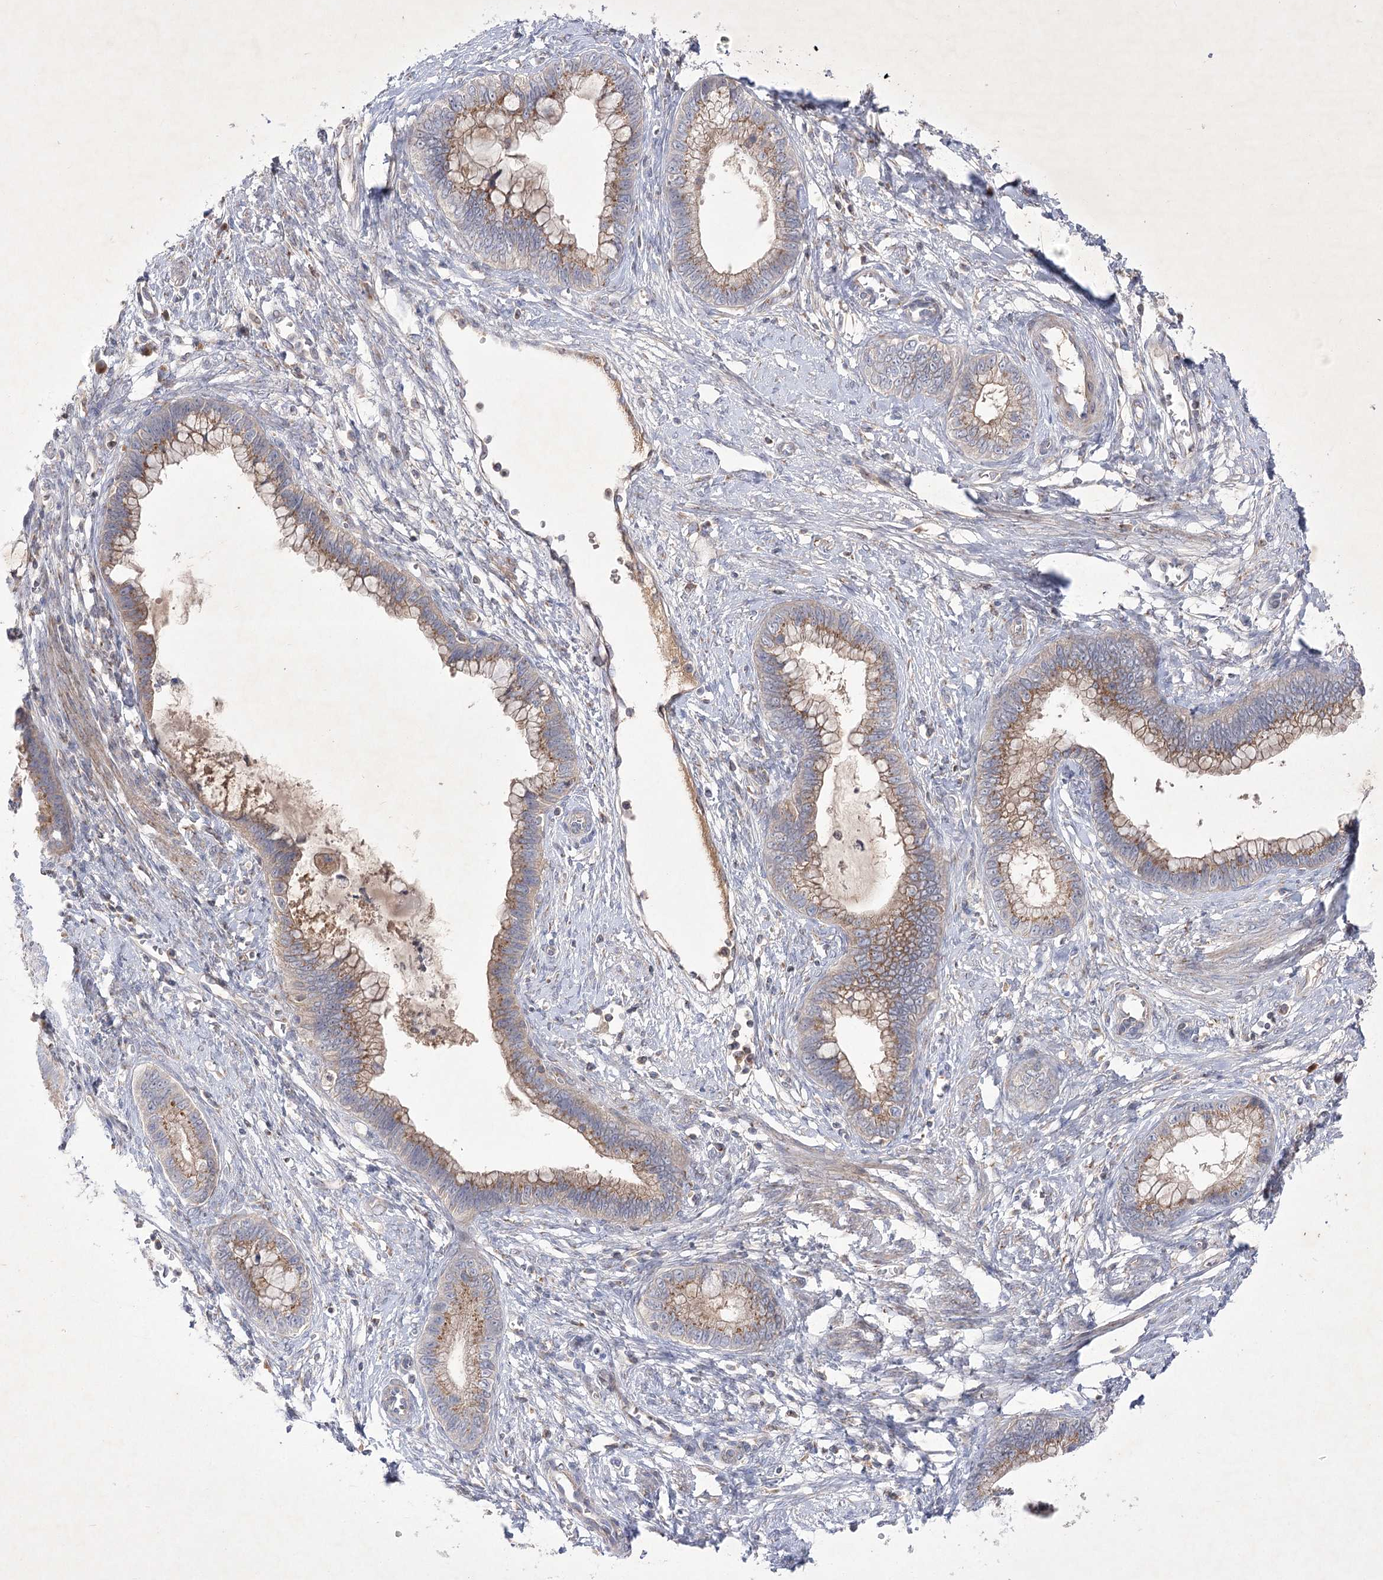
{"staining": {"intensity": "moderate", "quantity": ">75%", "location": "cytoplasmic/membranous"}, "tissue": "cervical cancer", "cell_type": "Tumor cells", "image_type": "cancer", "snomed": [{"axis": "morphology", "description": "Adenocarcinoma, NOS"}, {"axis": "topography", "description": "Cervix"}], "caption": "Cervical cancer (adenocarcinoma) stained with a protein marker shows moderate staining in tumor cells.", "gene": "GBF1", "patient": {"sex": "female", "age": 44}}